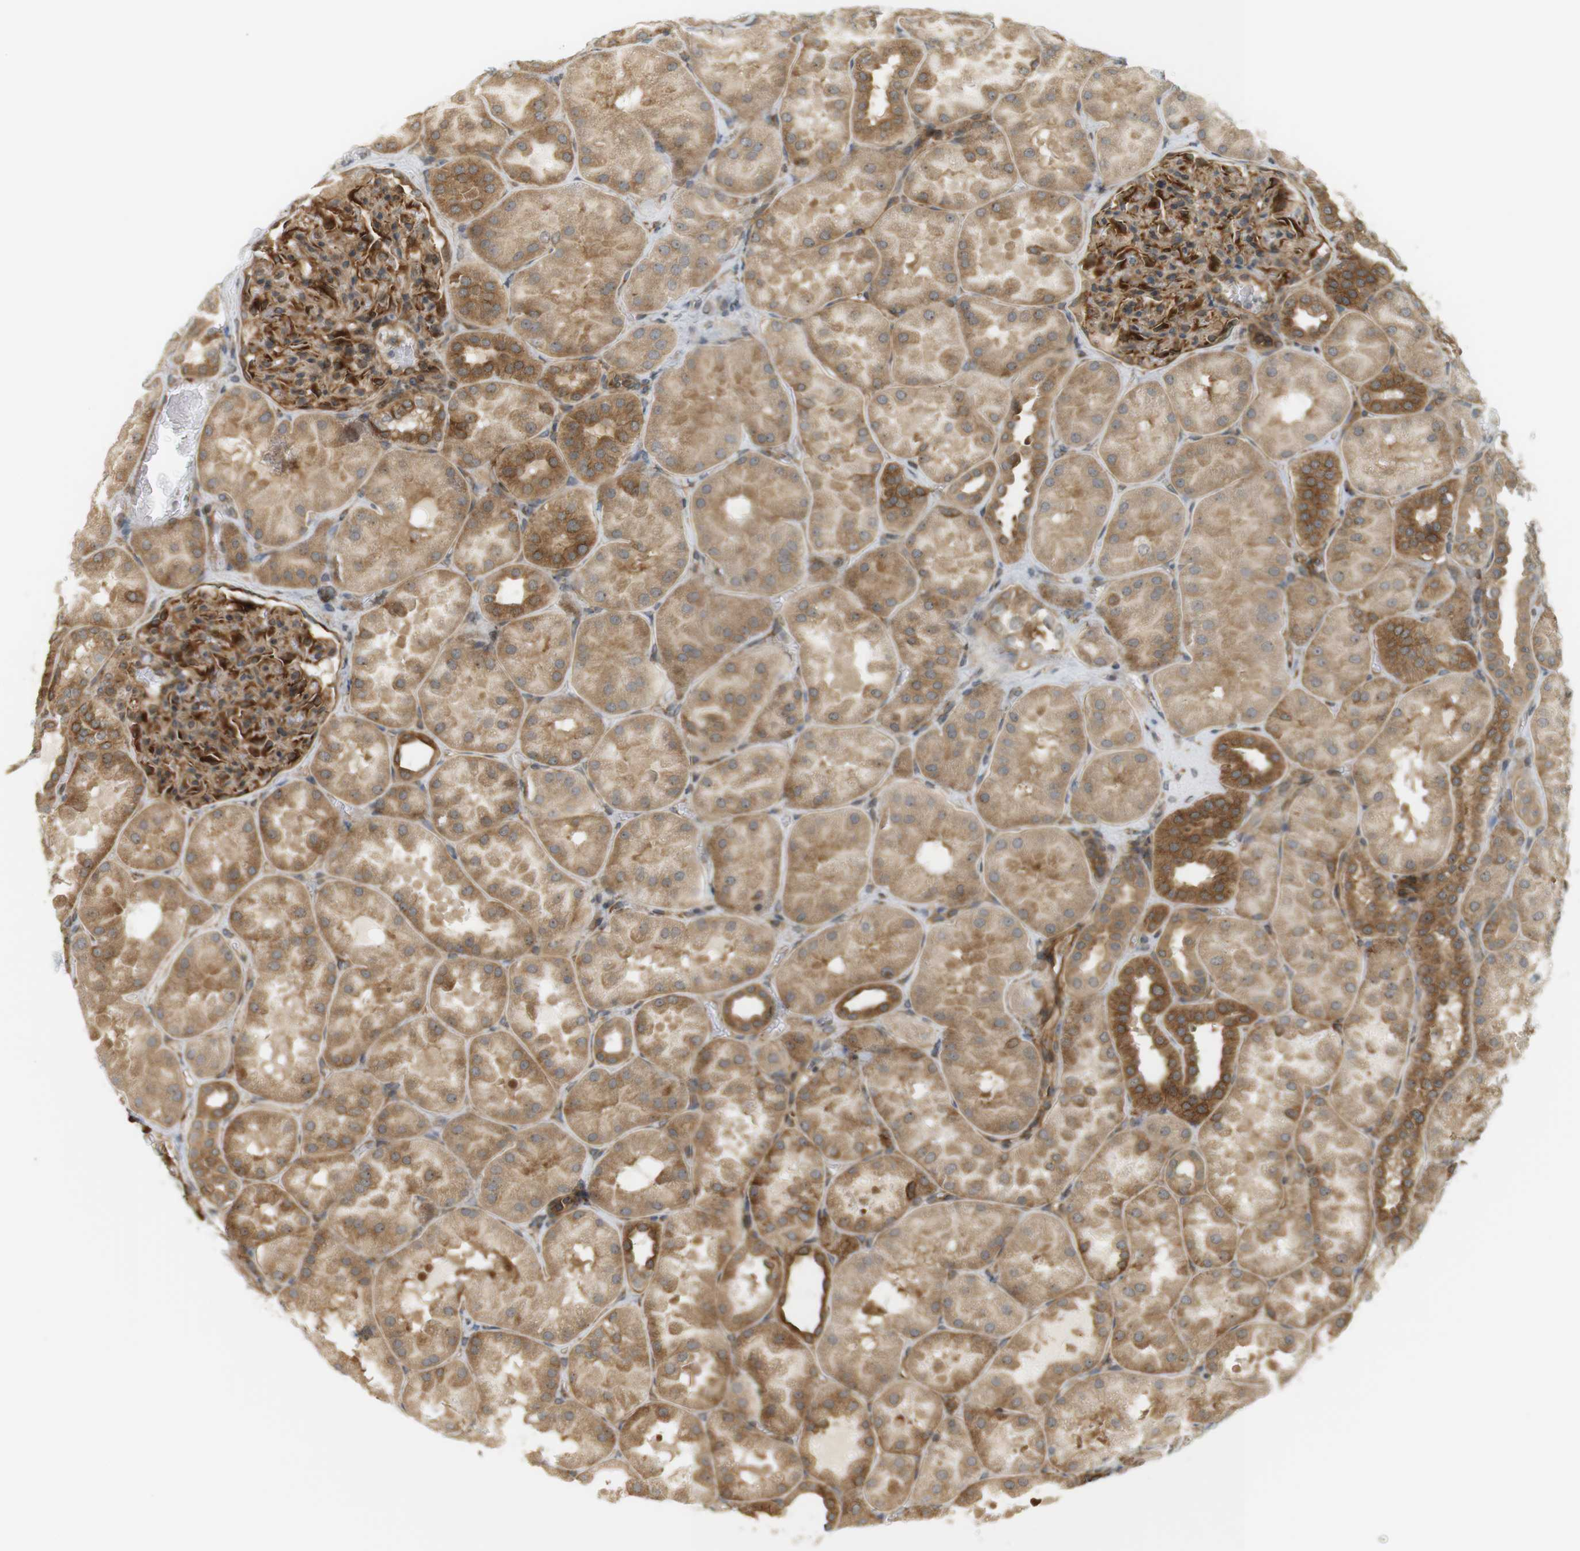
{"staining": {"intensity": "strong", "quantity": ">75%", "location": "cytoplasmic/membranous"}, "tissue": "kidney", "cell_type": "Cells in glomeruli", "image_type": "normal", "snomed": [{"axis": "morphology", "description": "Normal tissue, NOS"}, {"axis": "topography", "description": "Kidney"}], "caption": "The image displays immunohistochemical staining of unremarkable kidney. There is strong cytoplasmic/membranous expression is appreciated in approximately >75% of cells in glomeruli. The staining is performed using DAB brown chromogen to label protein expression. The nuclei are counter-stained blue using hematoxylin.", "gene": "PA2G4", "patient": {"sex": "male", "age": 28}}